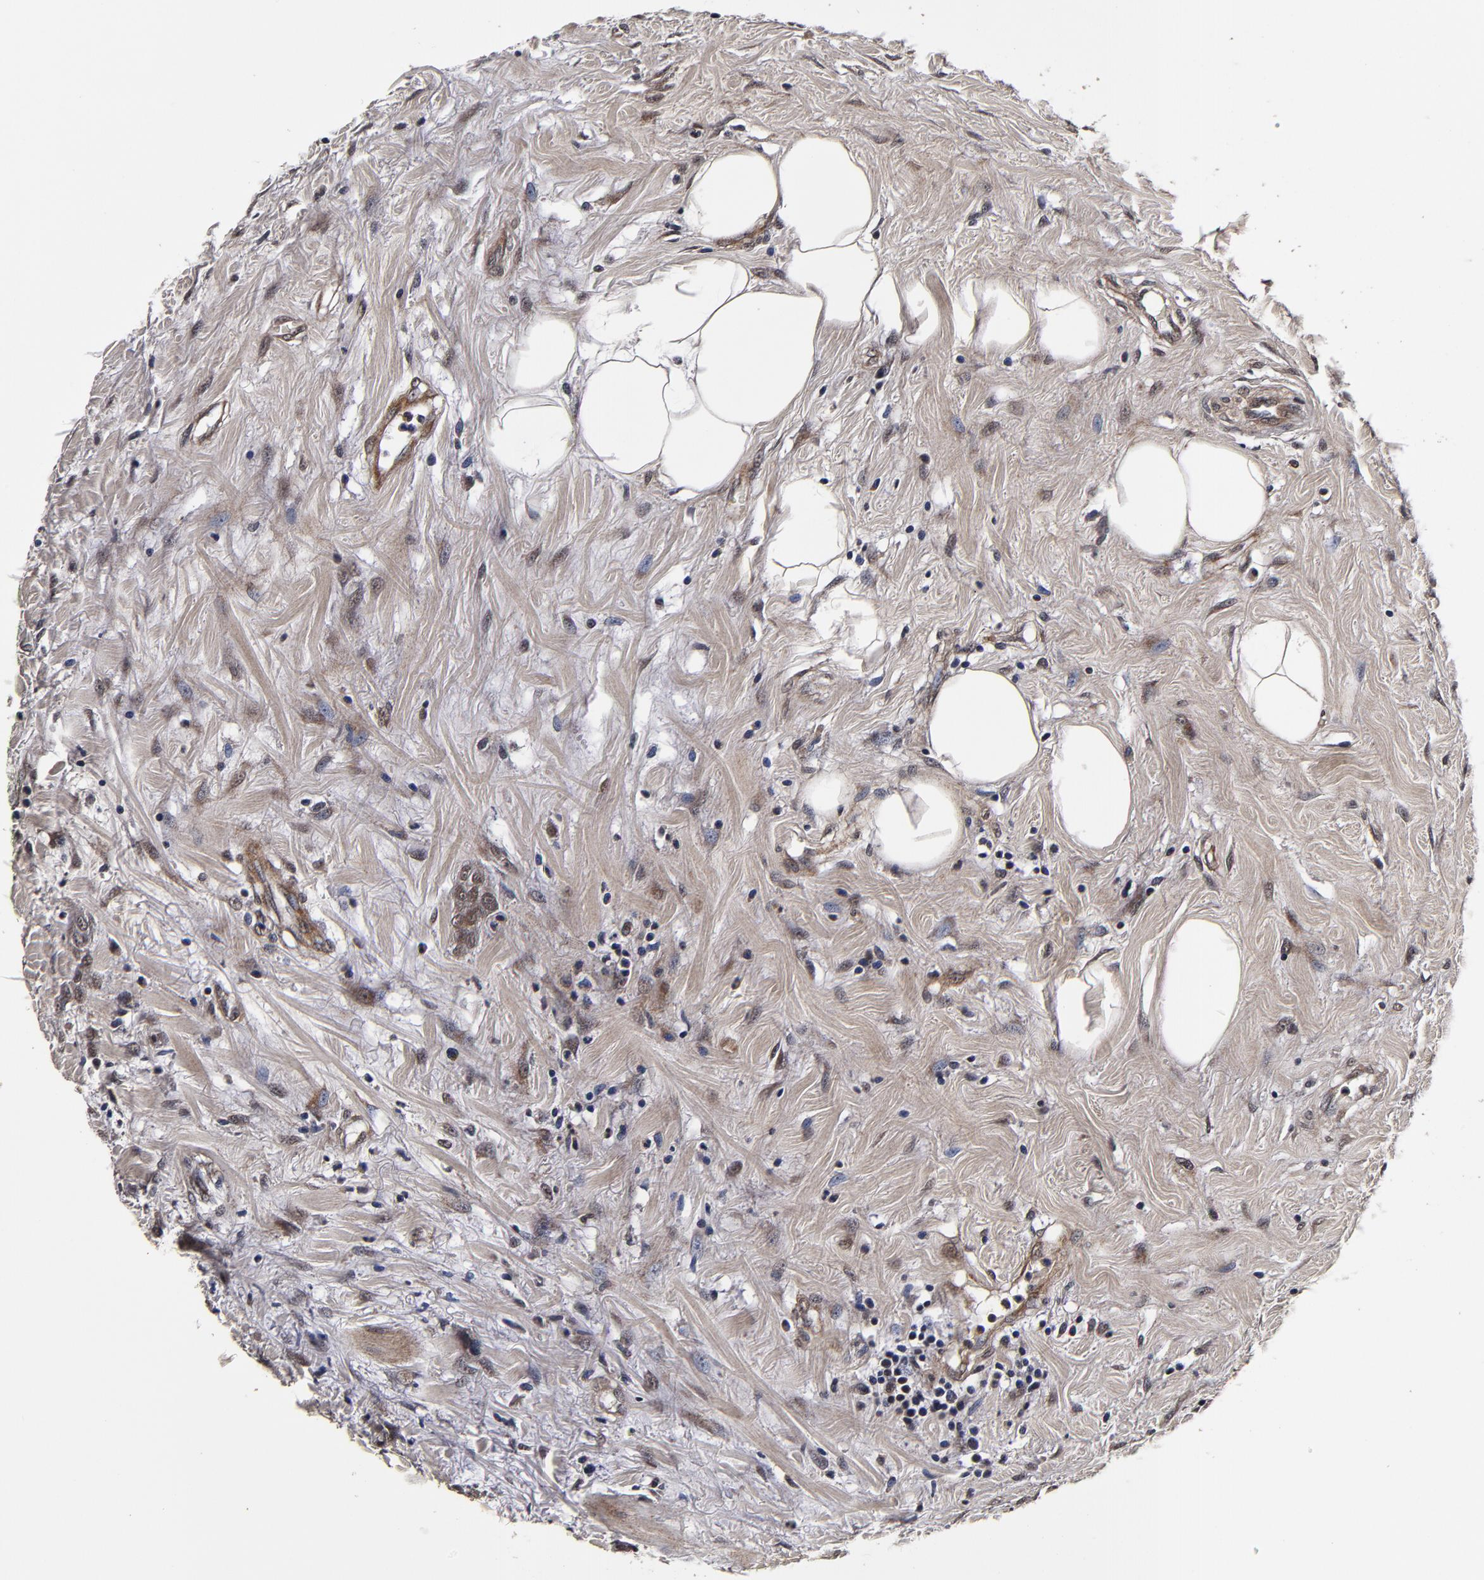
{"staining": {"intensity": "weak", "quantity": "<25%", "location": "cytoplasmic/membranous,nuclear"}, "tissue": "urothelial cancer", "cell_type": "Tumor cells", "image_type": "cancer", "snomed": [{"axis": "morphology", "description": "Urothelial carcinoma, High grade"}, {"axis": "topography", "description": "Urinary bladder"}], "caption": "The IHC histopathology image has no significant staining in tumor cells of urothelial cancer tissue.", "gene": "MMP15", "patient": {"sex": "male", "age": 56}}